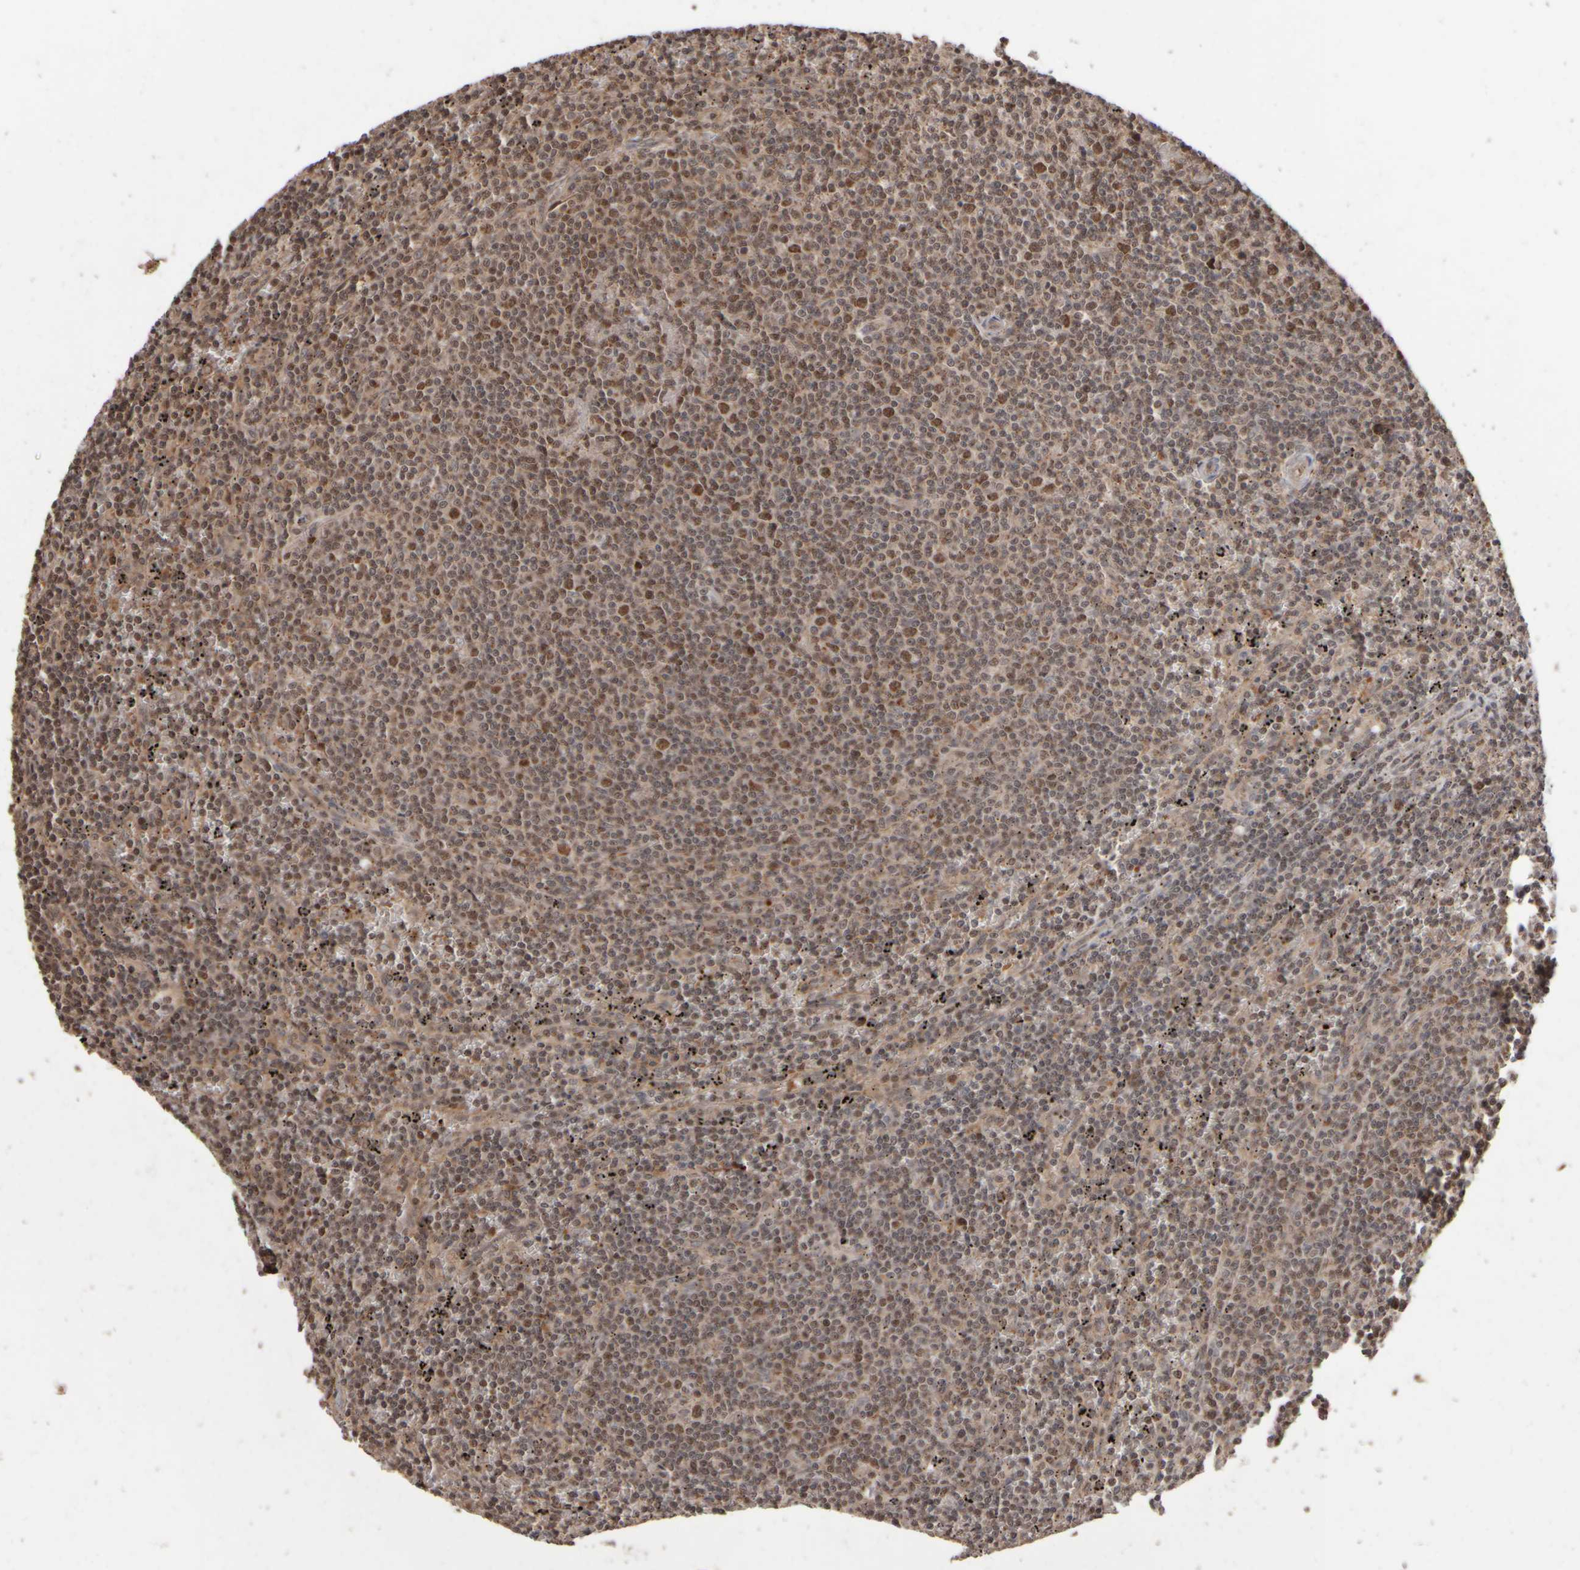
{"staining": {"intensity": "moderate", "quantity": "25%-75%", "location": "cytoplasmic/membranous,nuclear"}, "tissue": "lymphoma", "cell_type": "Tumor cells", "image_type": "cancer", "snomed": [{"axis": "morphology", "description": "Malignant lymphoma, non-Hodgkin's type, Low grade"}, {"axis": "topography", "description": "Spleen"}], "caption": "A medium amount of moderate cytoplasmic/membranous and nuclear positivity is present in about 25%-75% of tumor cells in lymphoma tissue.", "gene": "ABHD11", "patient": {"sex": "female", "age": 50}}